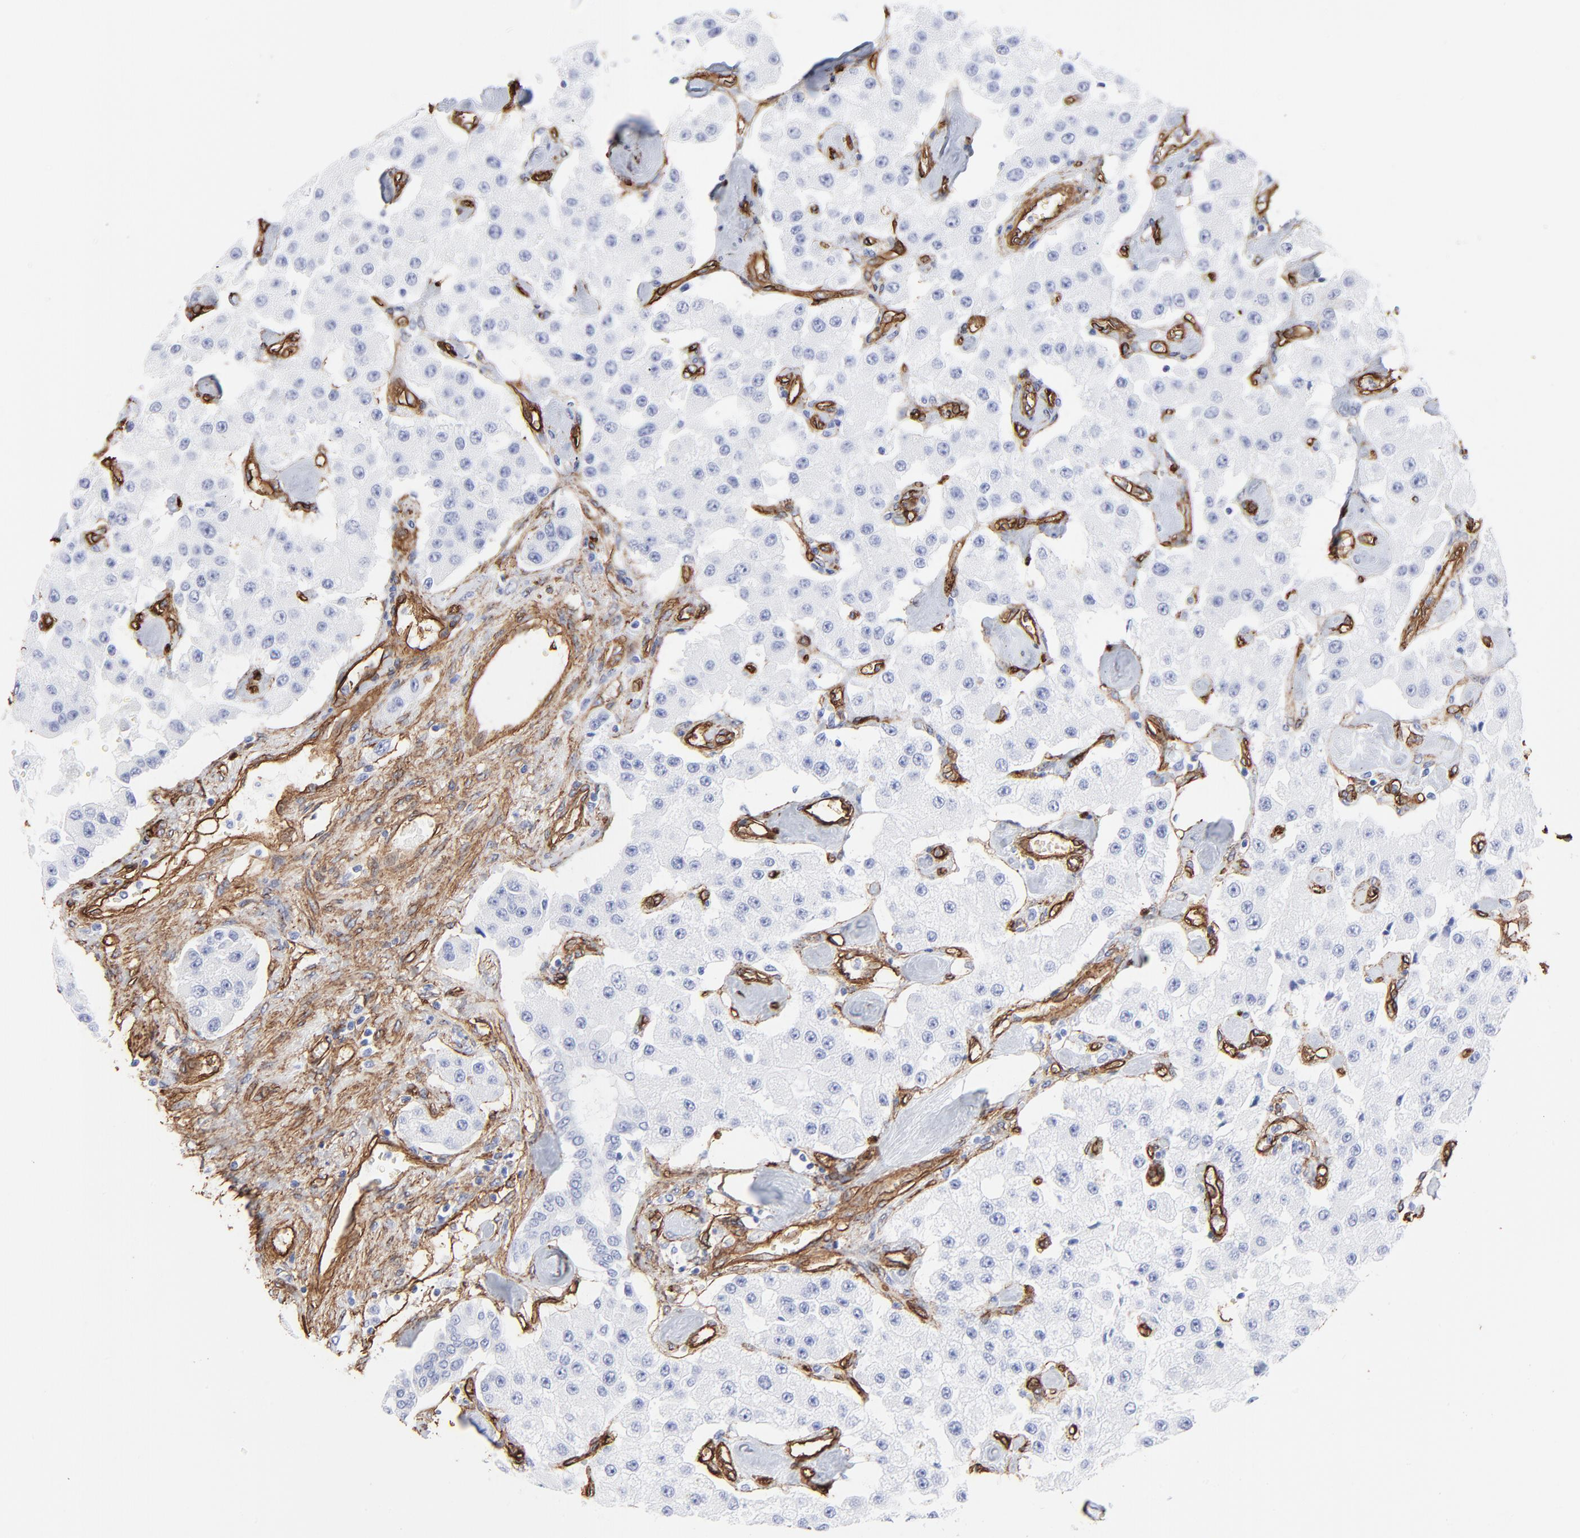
{"staining": {"intensity": "negative", "quantity": "none", "location": "none"}, "tissue": "carcinoid", "cell_type": "Tumor cells", "image_type": "cancer", "snomed": [{"axis": "morphology", "description": "Carcinoid, malignant, NOS"}, {"axis": "topography", "description": "Pancreas"}], "caption": "This is a histopathology image of immunohistochemistry staining of carcinoid (malignant), which shows no positivity in tumor cells.", "gene": "CAV1", "patient": {"sex": "male", "age": 41}}